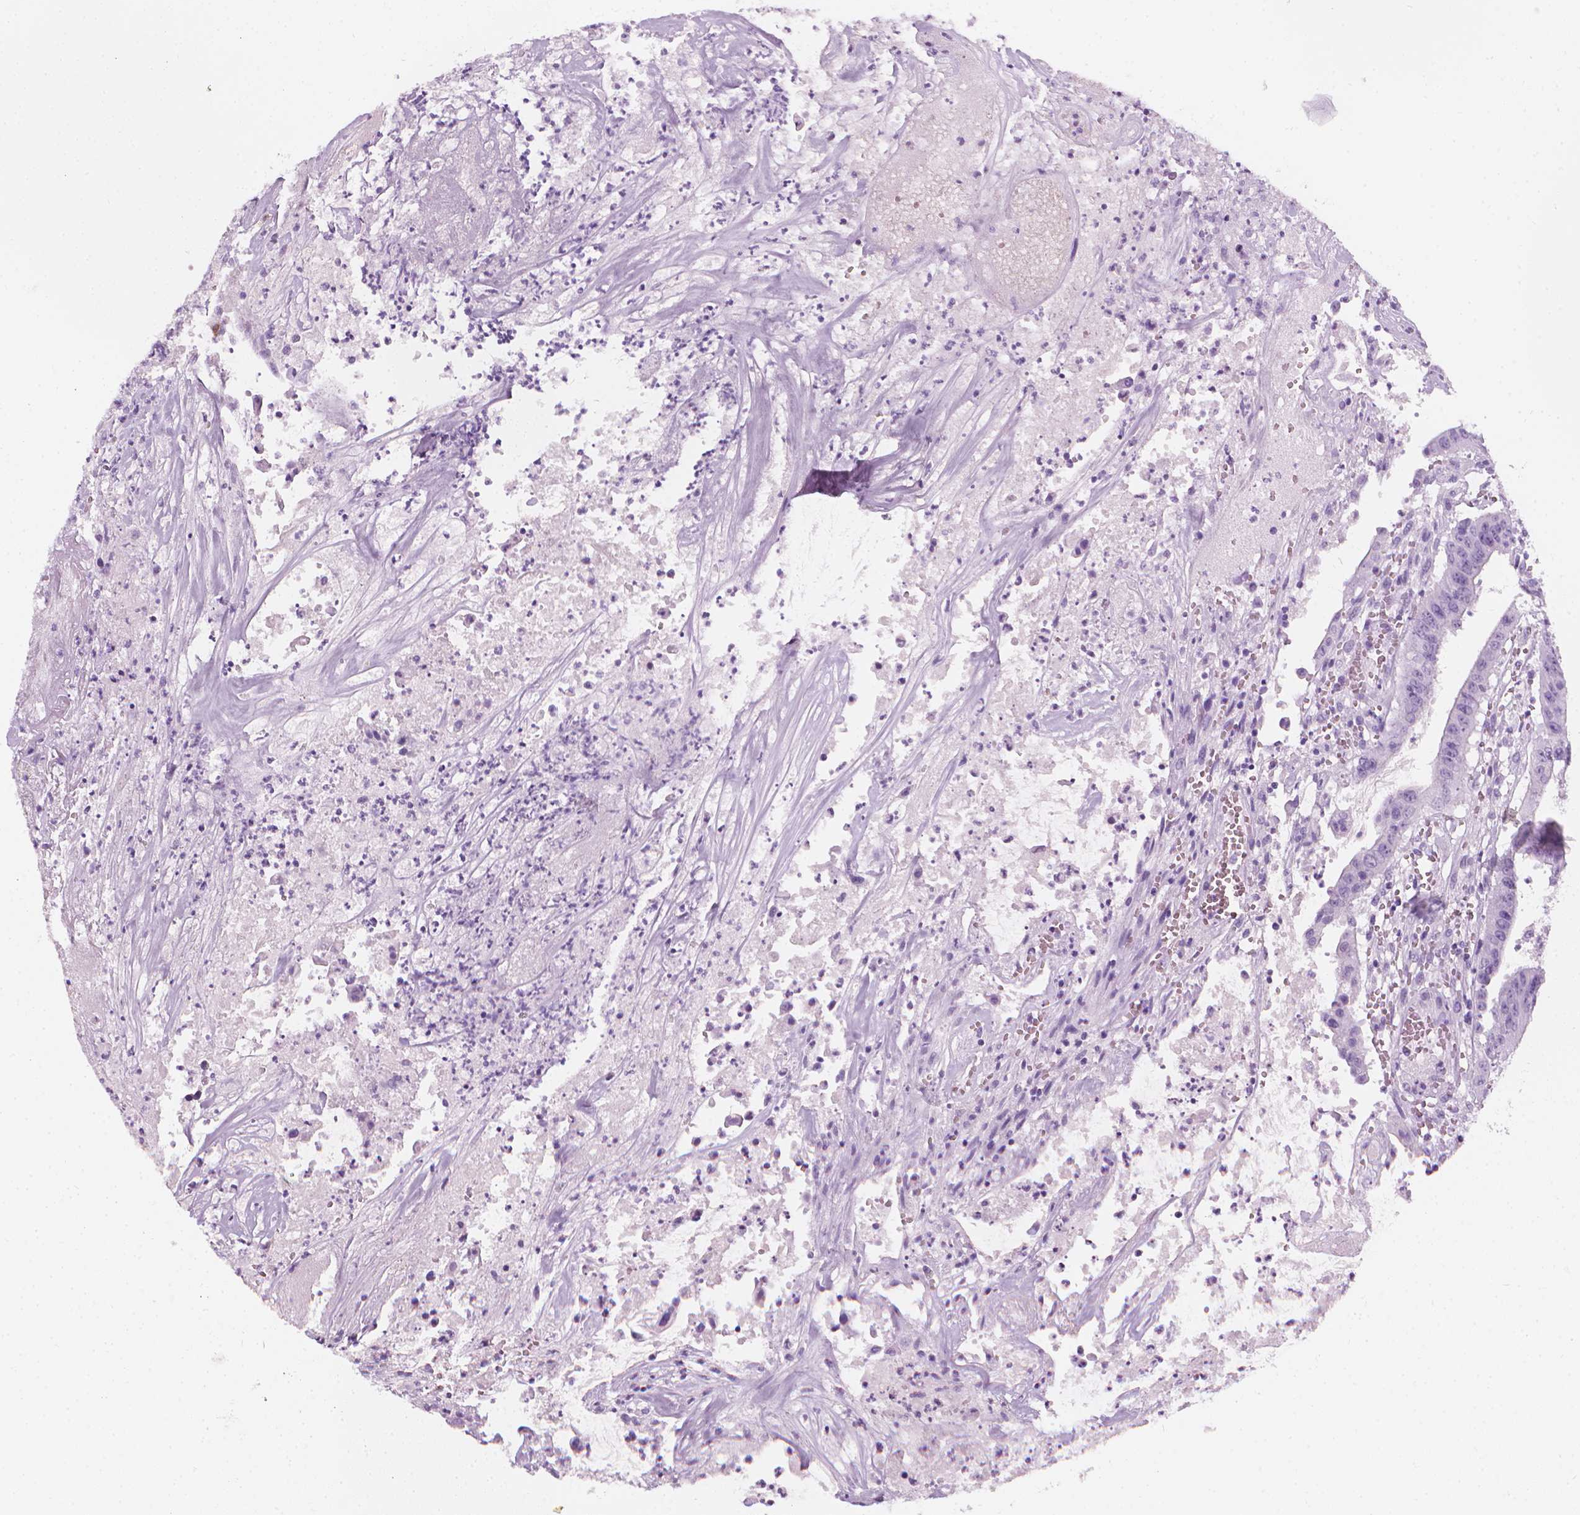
{"staining": {"intensity": "negative", "quantity": "none", "location": "none"}, "tissue": "colorectal cancer", "cell_type": "Tumor cells", "image_type": "cancer", "snomed": [{"axis": "morphology", "description": "Adenocarcinoma, NOS"}, {"axis": "topography", "description": "Colon"}], "caption": "Immunohistochemistry histopathology image of neoplastic tissue: adenocarcinoma (colorectal) stained with DAB displays no significant protein staining in tumor cells.", "gene": "SCG3", "patient": {"sex": "male", "age": 33}}